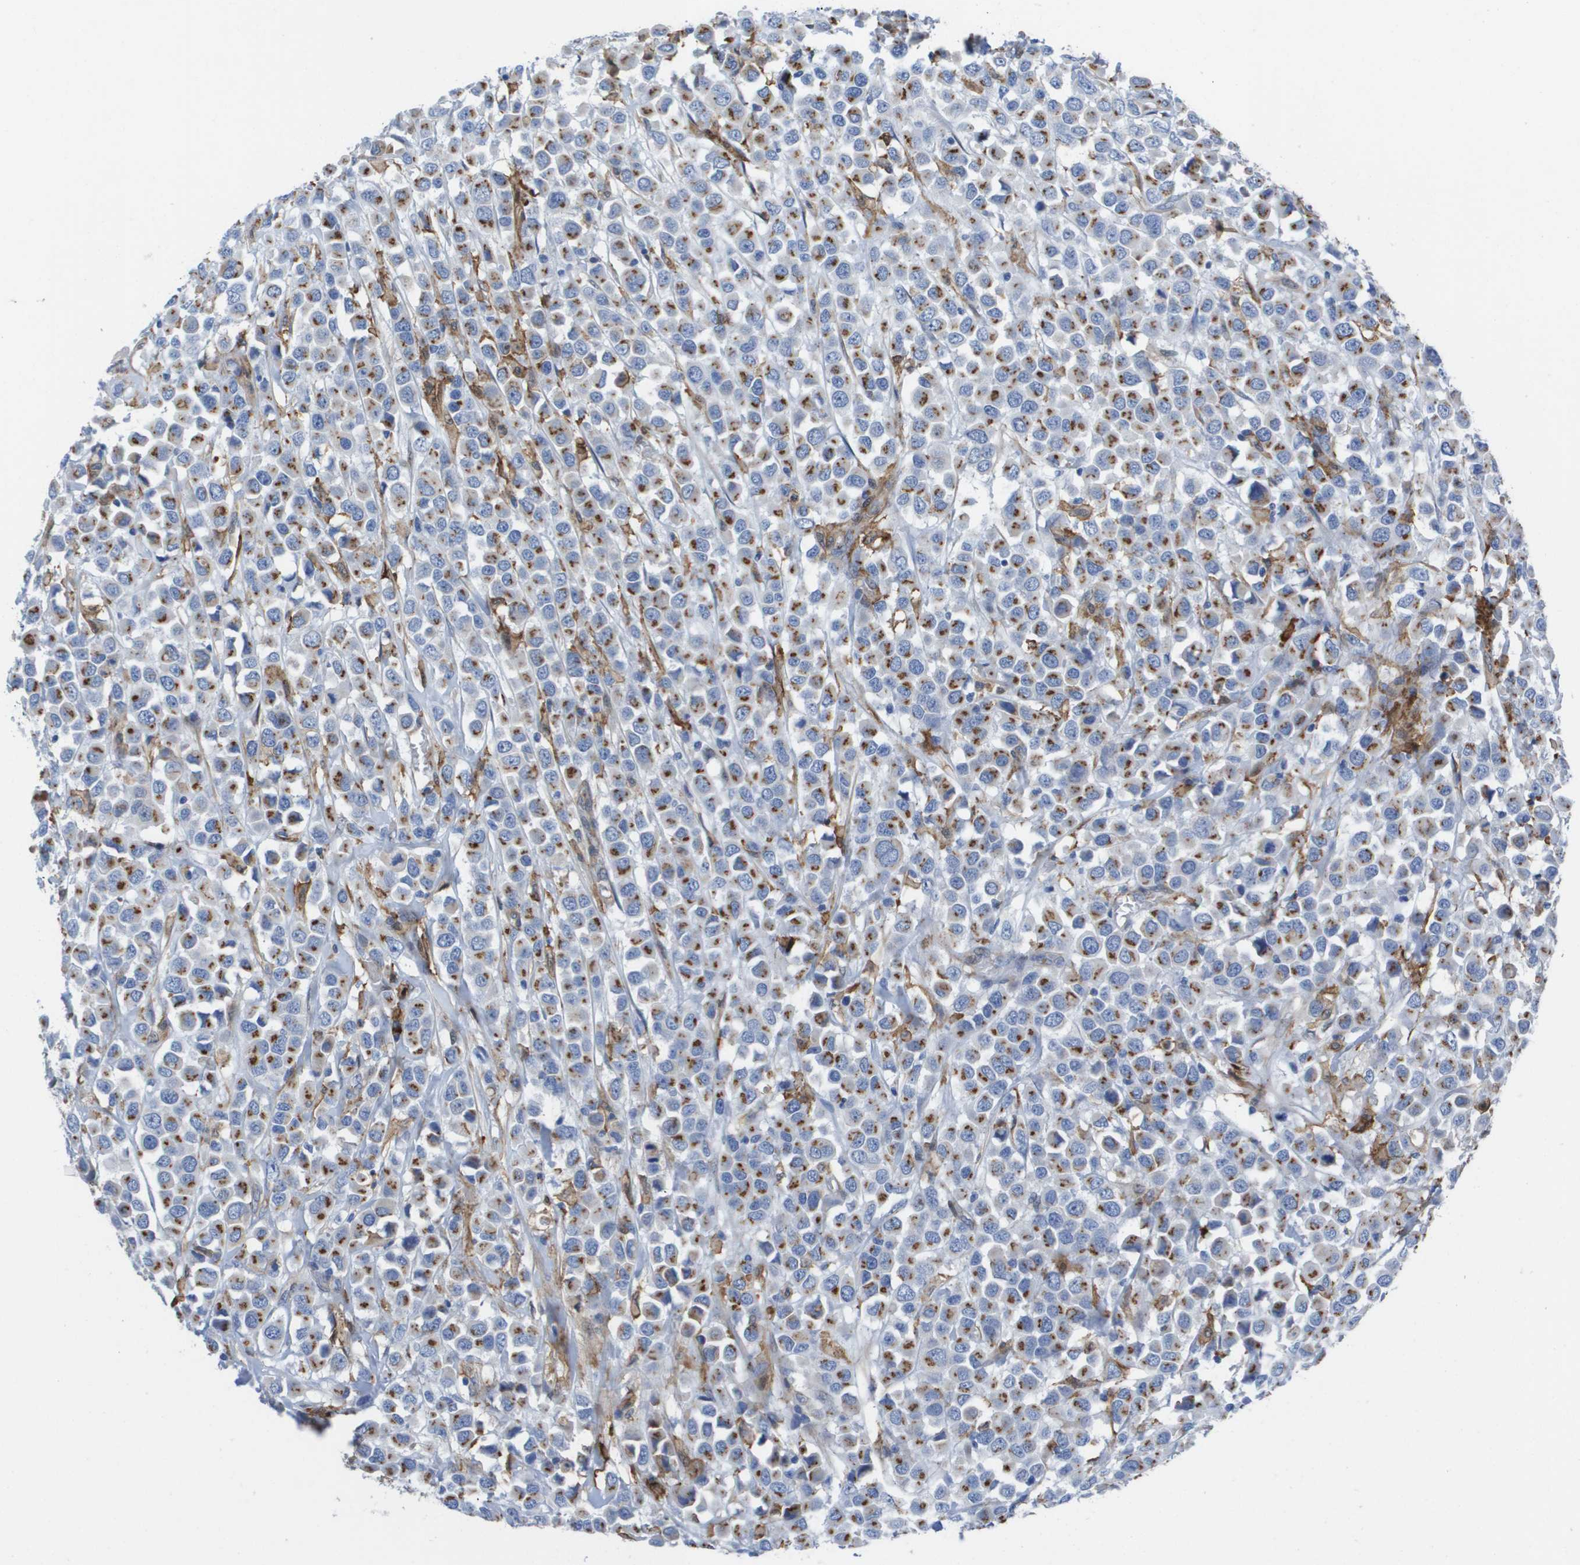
{"staining": {"intensity": "moderate", "quantity": ">75%", "location": "cytoplasmic/membranous"}, "tissue": "breast cancer", "cell_type": "Tumor cells", "image_type": "cancer", "snomed": [{"axis": "morphology", "description": "Duct carcinoma"}, {"axis": "topography", "description": "Breast"}], "caption": "Protein expression by immunohistochemistry displays moderate cytoplasmic/membranous expression in approximately >75% of tumor cells in breast cancer (infiltrating ductal carcinoma).", "gene": "SLC37A2", "patient": {"sex": "female", "age": 61}}